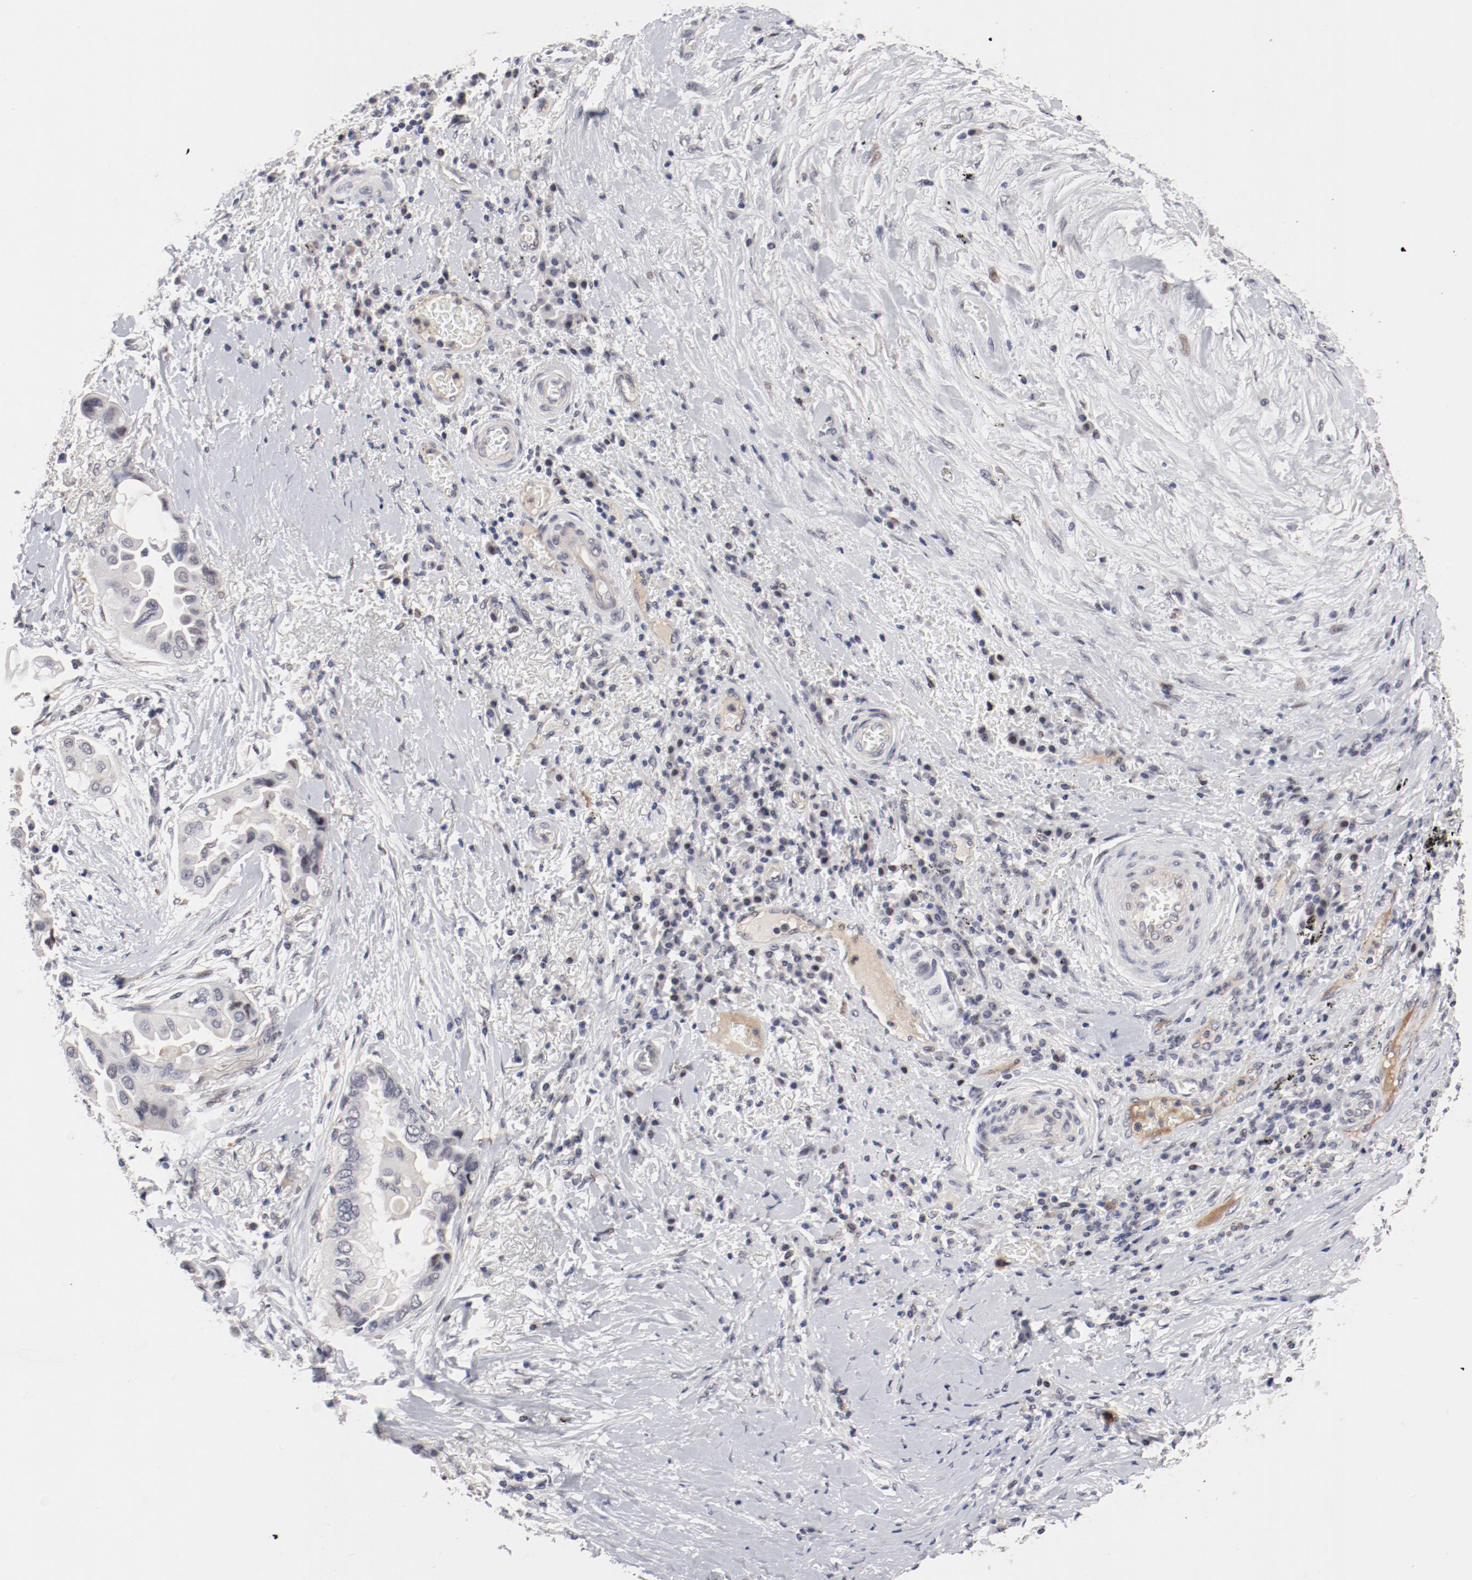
{"staining": {"intensity": "negative", "quantity": "none", "location": "none"}, "tissue": "lung cancer", "cell_type": "Tumor cells", "image_type": "cancer", "snomed": [{"axis": "morphology", "description": "Adenocarcinoma, NOS"}, {"axis": "topography", "description": "Lung"}], "caption": "Micrograph shows no protein expression in tumor cells of lung cancer (adenocarcinoma) tissue.", "gene": "FSCB", "patient": {"sex": "female", "age": 76}}